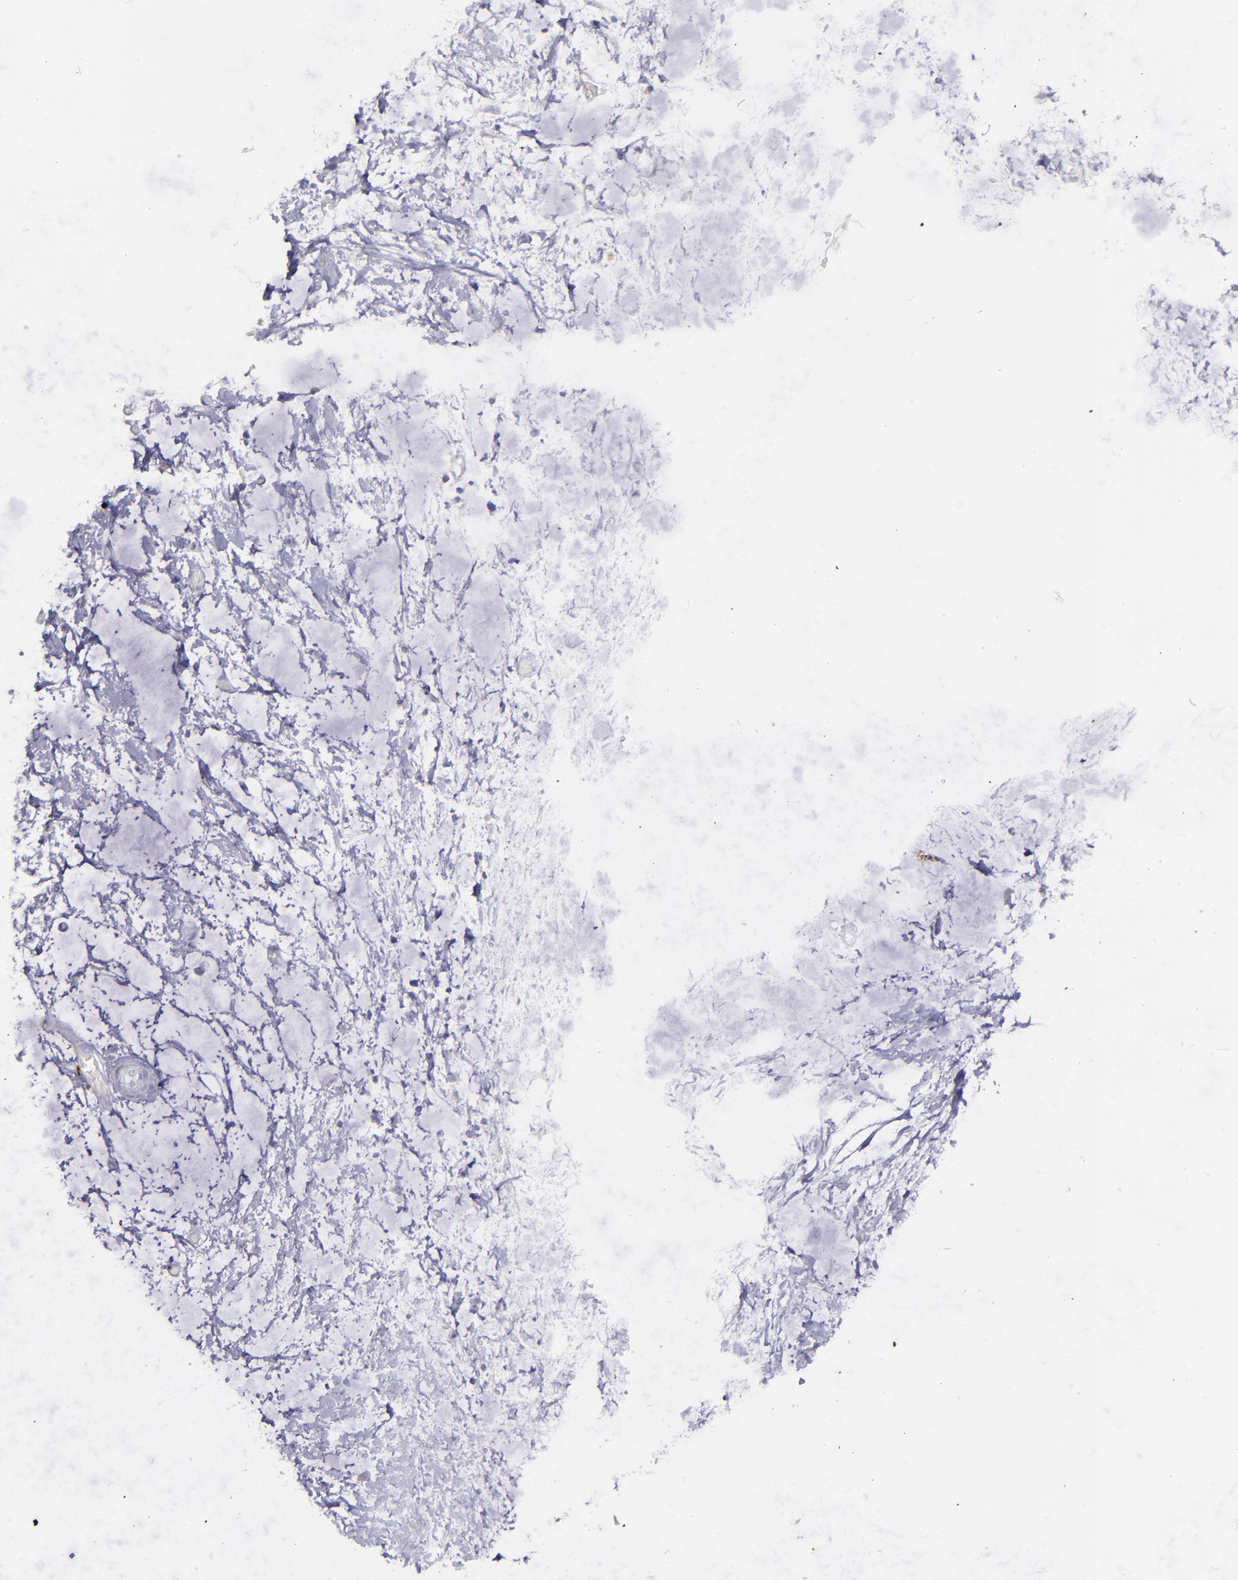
{"staining": {"intensity": "negative", "quantity": "none", "location": "none"}, "tissue": "colorectal cancer", "cell_type": "Tumor cells", "image_type": "cancer", "snomed": [{"axis": "morphology", "description": "Normal tissue, NOS"}, {"axis": "morphology", "description": "Adenocarcinoma, NOS"}, {"axis": "topography", "description": "Colon"}, {"axis": "topography", "description": "Peripheral nerve tissue"}], "caption": "This is a histopathology image of IHC staining of colorectal cancer (adenocarcinoma), which shows no expression in tumor cells.", "gene": "SNAP25", "patient": {"sex": "male", "age": 14}}